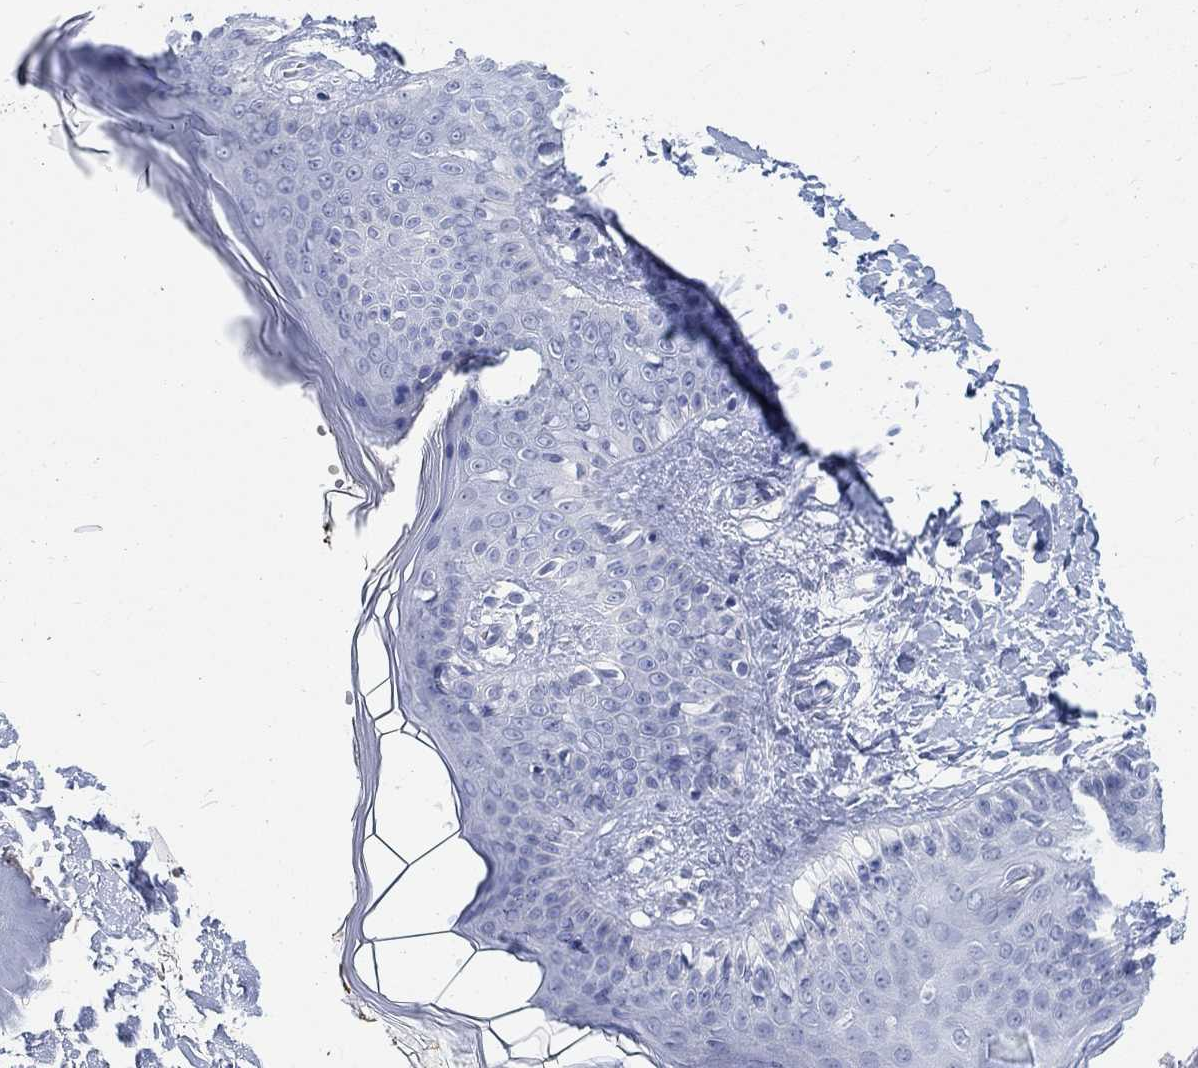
{"staining": {"intensity": "negative", "quantity": "none", "location": "none"}, "tissue": "skin", "cell_type": "Fibroblasts", "image_type": "normal", "snomed": [{"axis": "morphology", "description": "Normal tissue, NOS"}, {"axis": "topography", "description": "Skin"}], "caption": "Immunohistochemistry (IHC) of benign human skin shows no positivity in fibroblasts. The staining is performed using DAB (3,3'-diaminobenzidine) brown chromogen with nuclei counter-stained in using hematoxylin.", "gene": "GRIA3", "patient": {"sex": "female", "age": 34}}